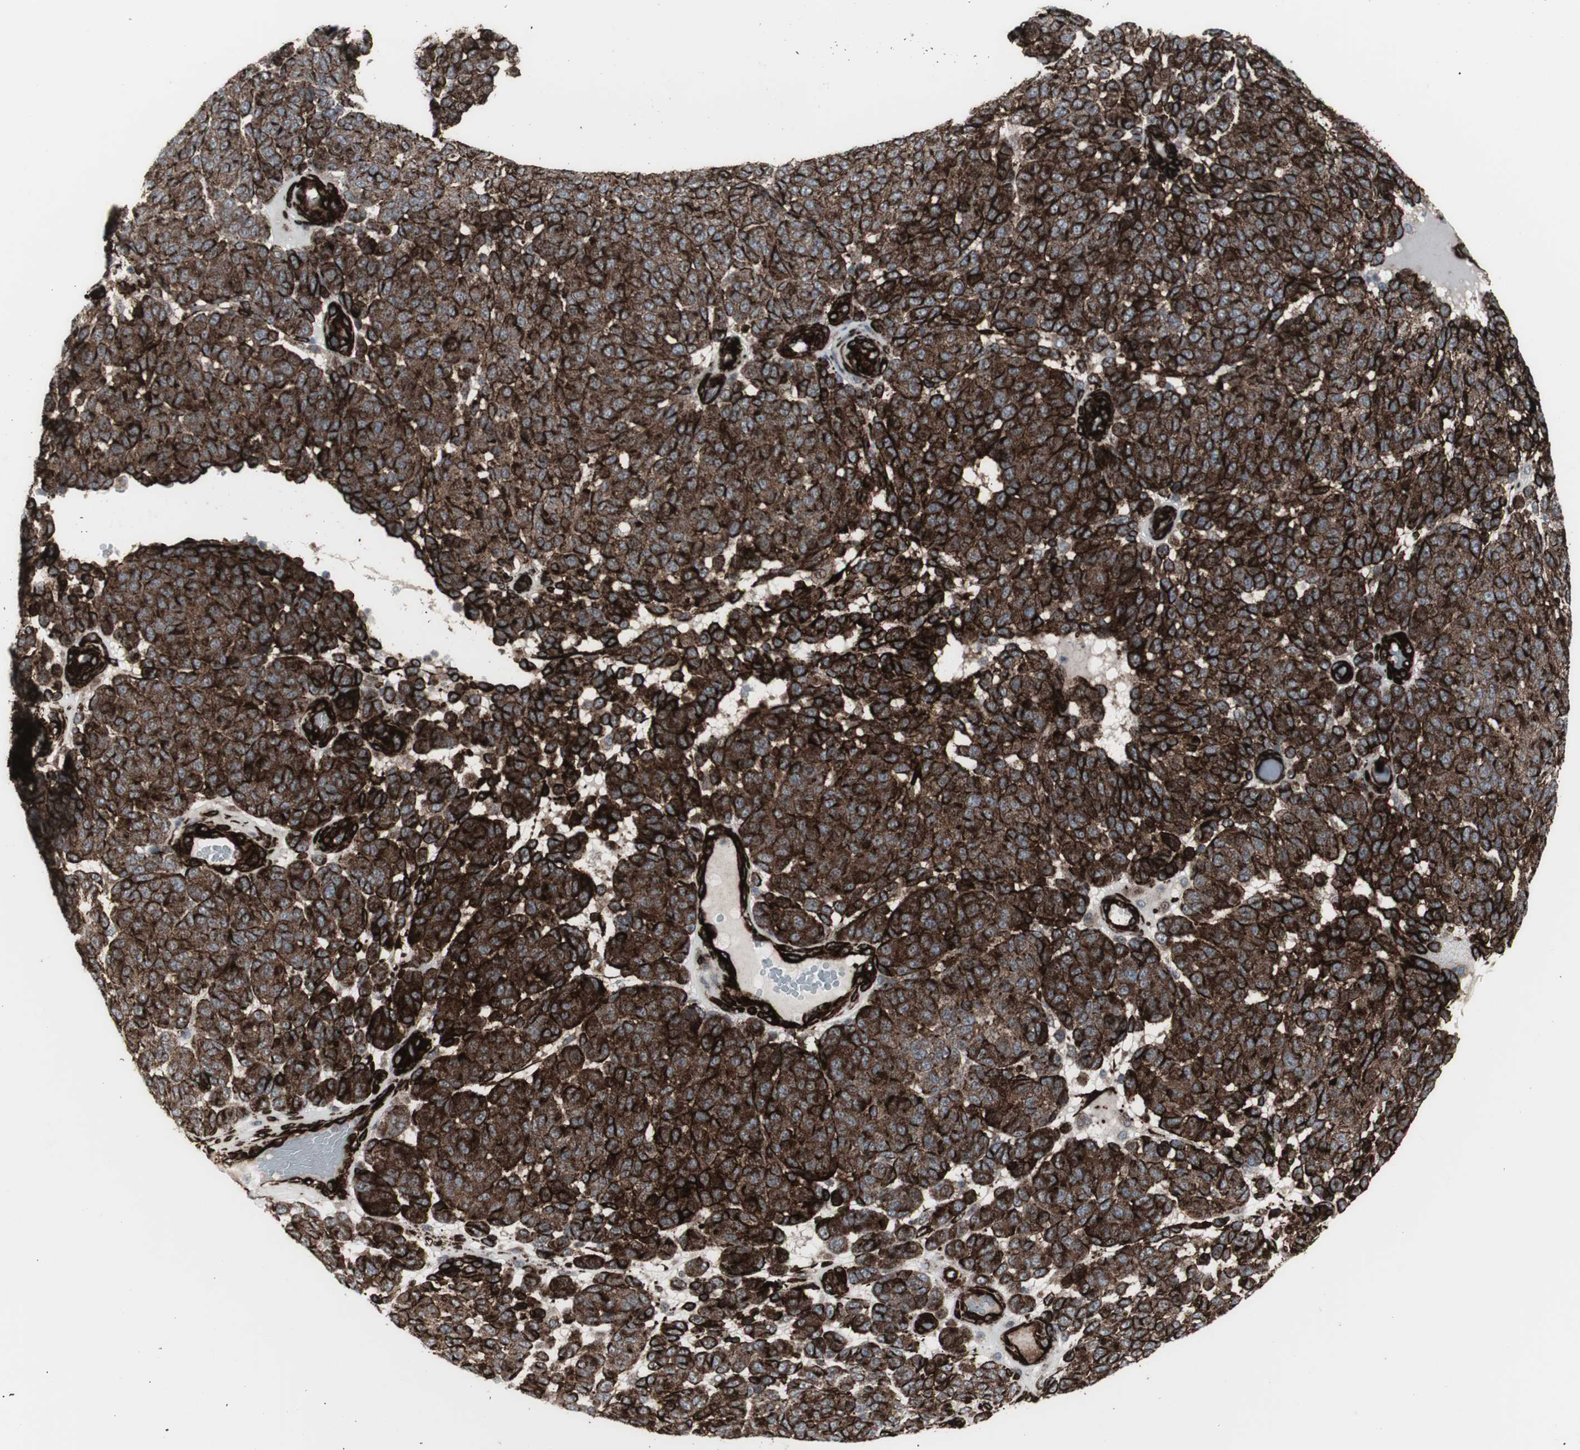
{"staining": {"intensity": "strong", "quantity": ">75%", "location": "cytoplasmic/membranous"}, "tissue": "melanoma", "cell_type": "Tumor cells", "image_type": "cancer", "snomed": [{"axis": "morphology", "description": "Malignant melanoma, NOS"}, {"axis": "topography", "description": "Skin"}], "caption": "A micrograph of melanoma stained for a protein exhibits strong cytoplasmic/membranous brown staining in tumor cells. Immunohistochemistry stains the protein in brown and the nuclei are stained blue.", "gene": "PDGFA", "patient": {"sex": "male", "age": 59}}